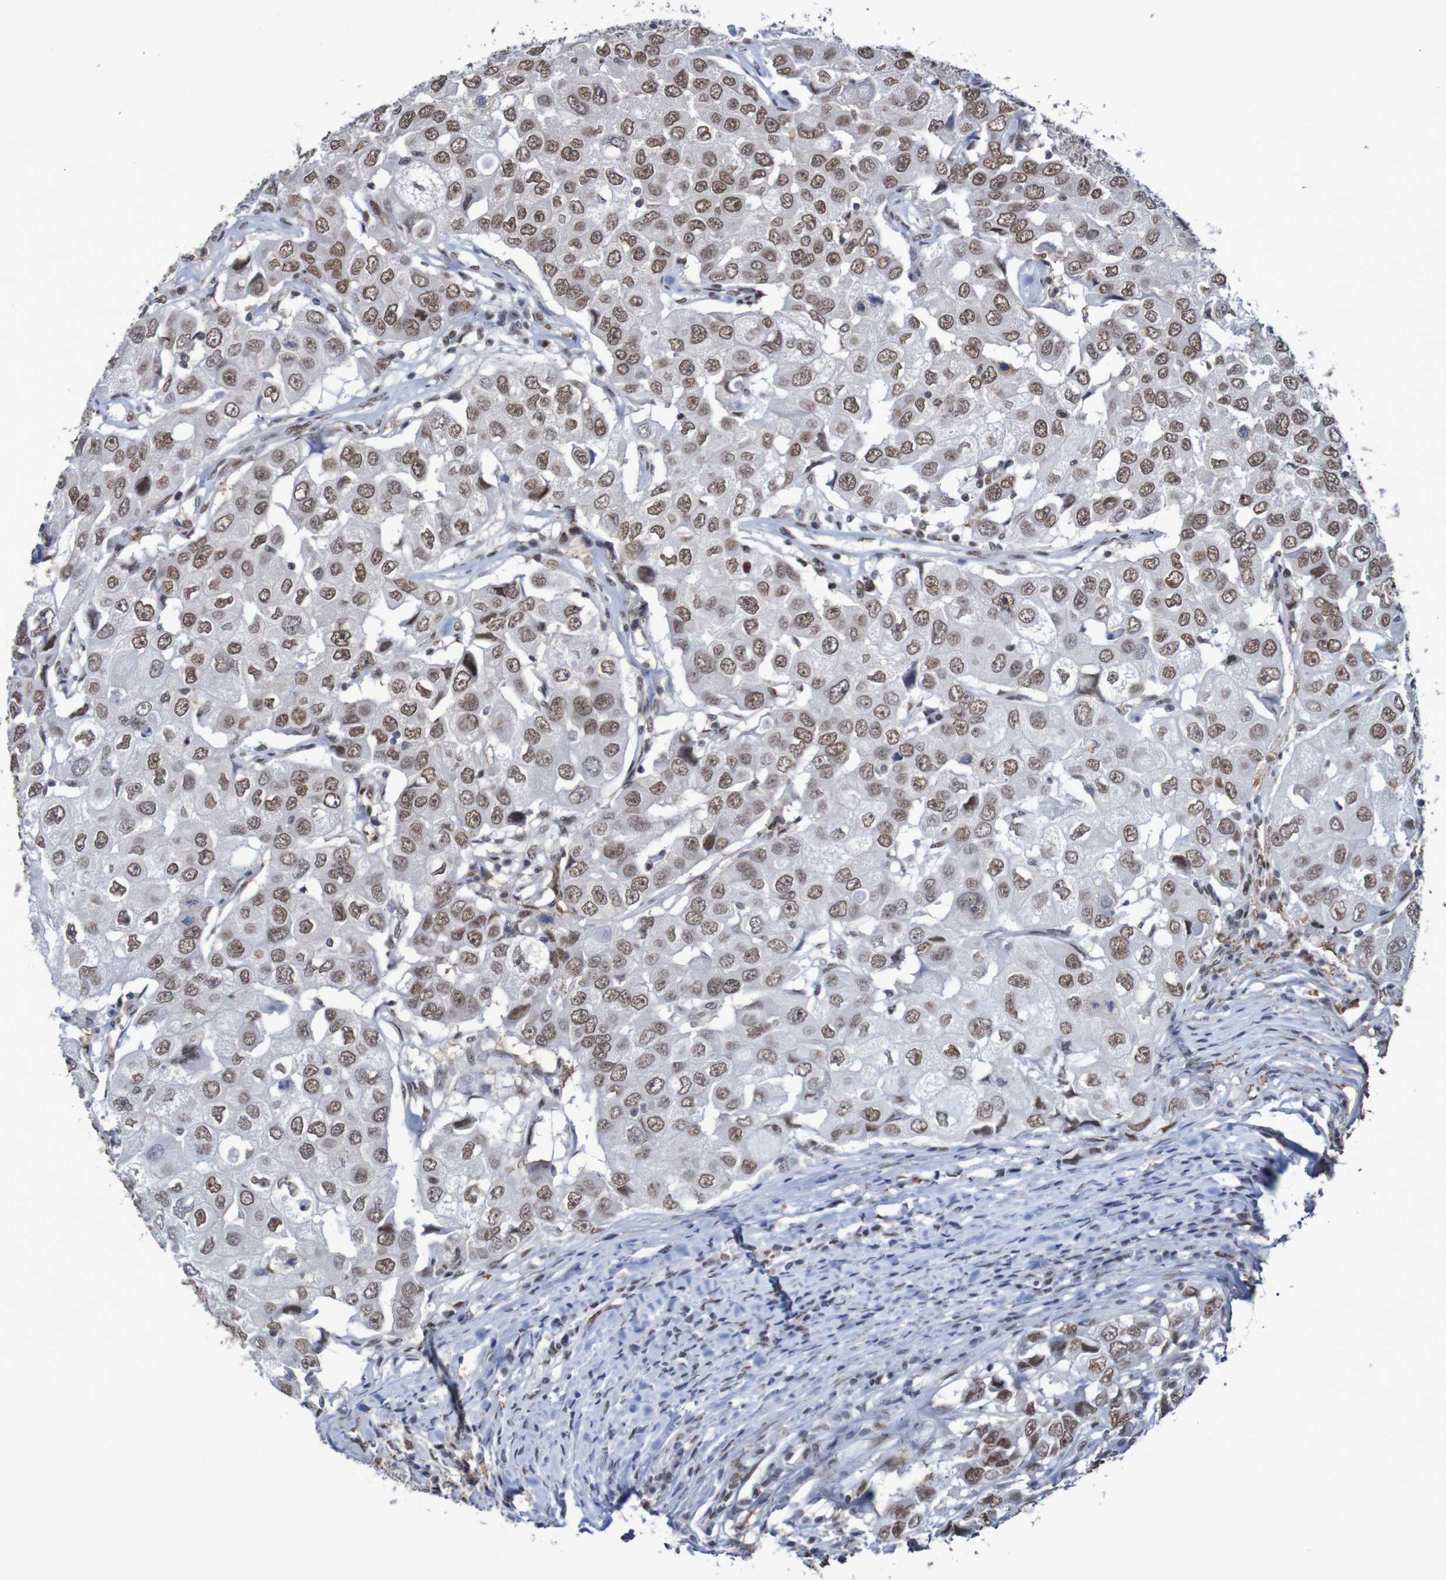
{"staining": {"intensity": "moderate", "quantity": ">75%", "location": "nuclear"}, "tissue": "breast cancer", "cell_type": "Tumor cells", "image_type": "cancer", "snomed": [{"axis": "morphology", "description": "Duct carcinoma"}, {"axis": "topography", "description": "Breast"}], "caption": "Approximately >75% of tumor cells in breast cancer show moderate nuclear protein expression as visualized by brown immunohistochemical staining.", "gene": "MRTFB", "patient": {"sex": "female", "age": 27}}